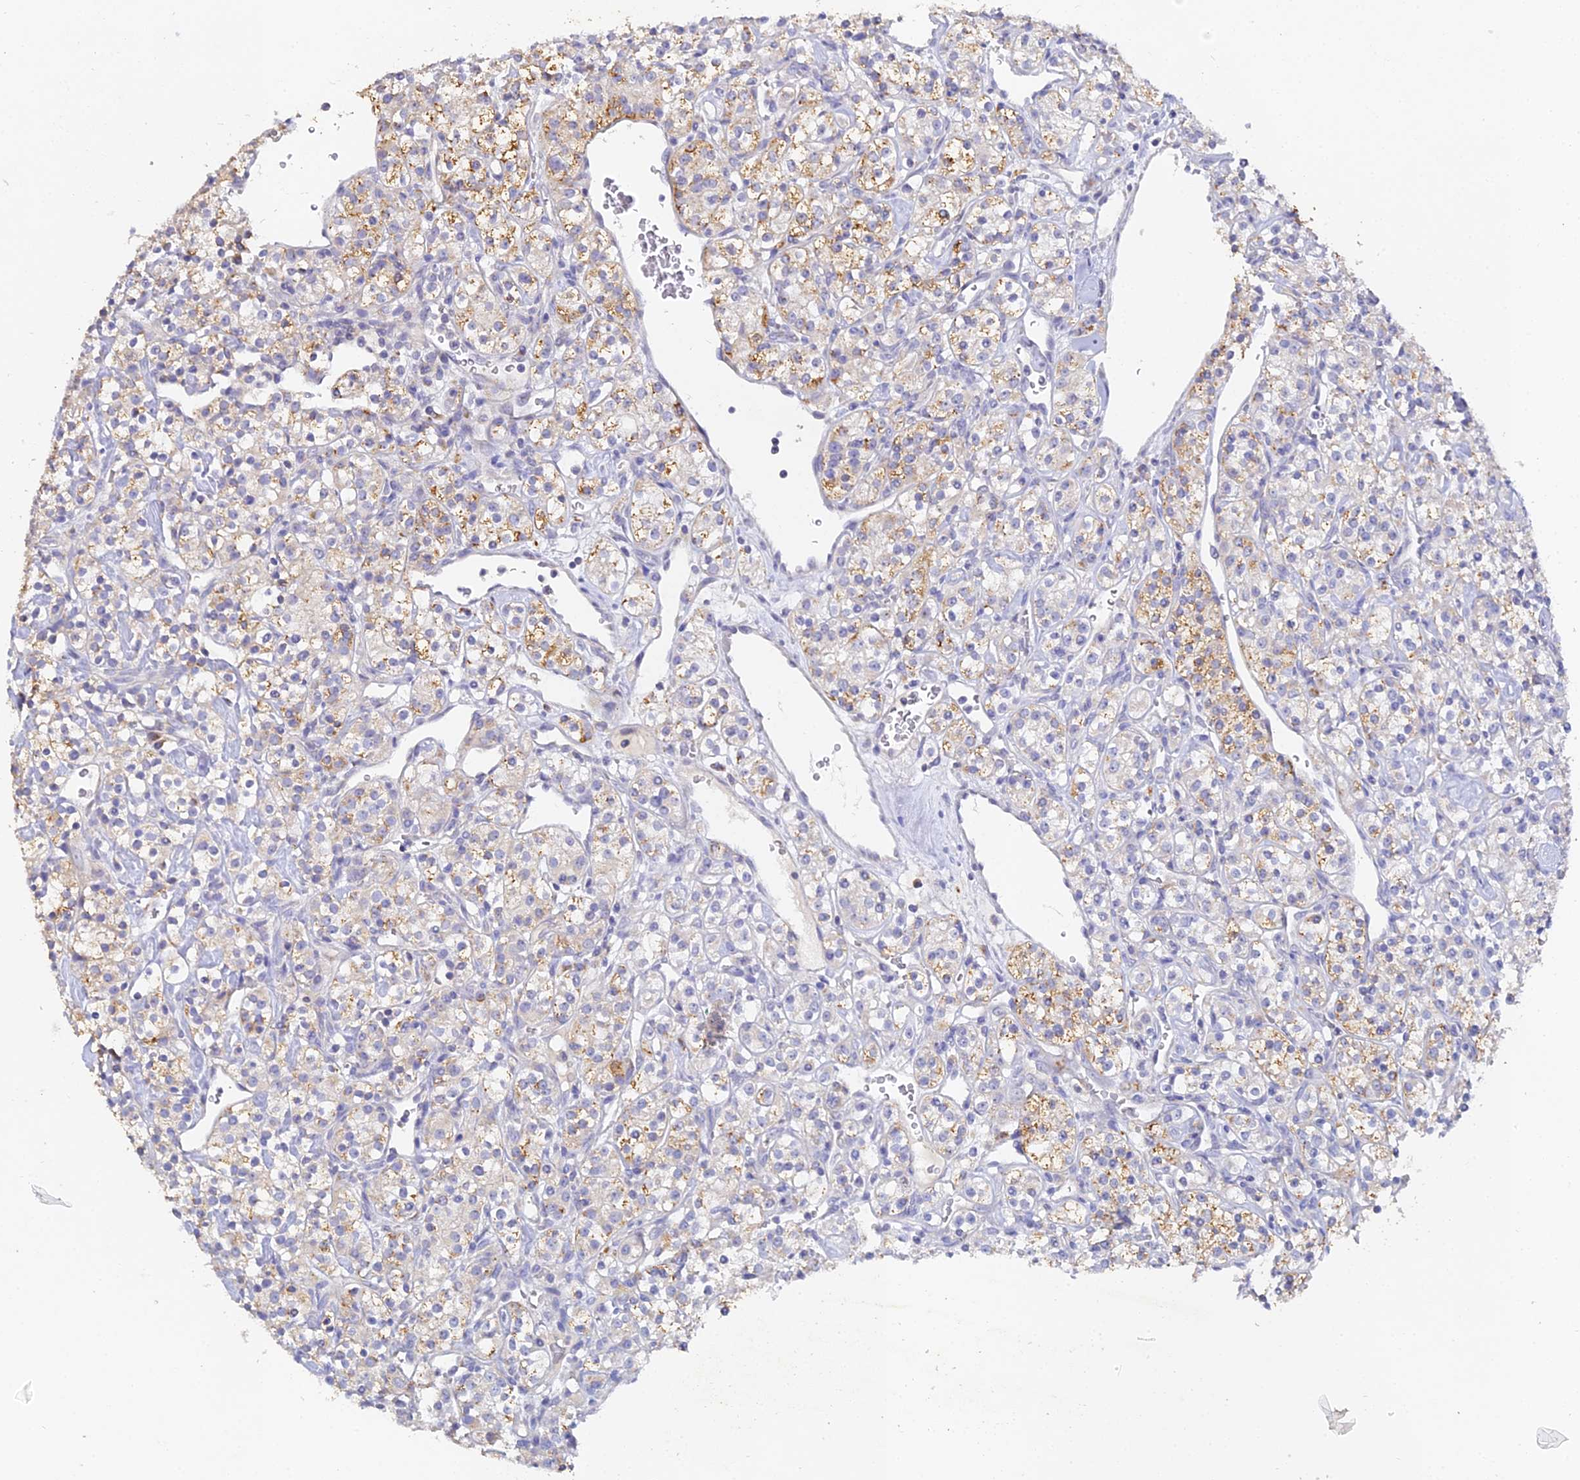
{"staining": {"intensity": "moderate", "quantity": "<25%", "location": "cytoplasmic/membranous"}, "tissue": "renal cancer", "cell_type": "Tumor cells", "image_type": "cancer", "snomed": [{"axis": "morphology", "description": "Adenocarcinoma, NOS"}, {"axis": "topography", "description": "Kidney"}], "caption": "An immunohistochemistry photomicrograph of tumor tissue is shown. Protein staining in brown labels moderate cytoplasmic/membranous positivity in renal cancer (adenocarcinoma) within tumor cells.", "gene": "DONSON", "patient": {"sex": "male", "age": 77}}